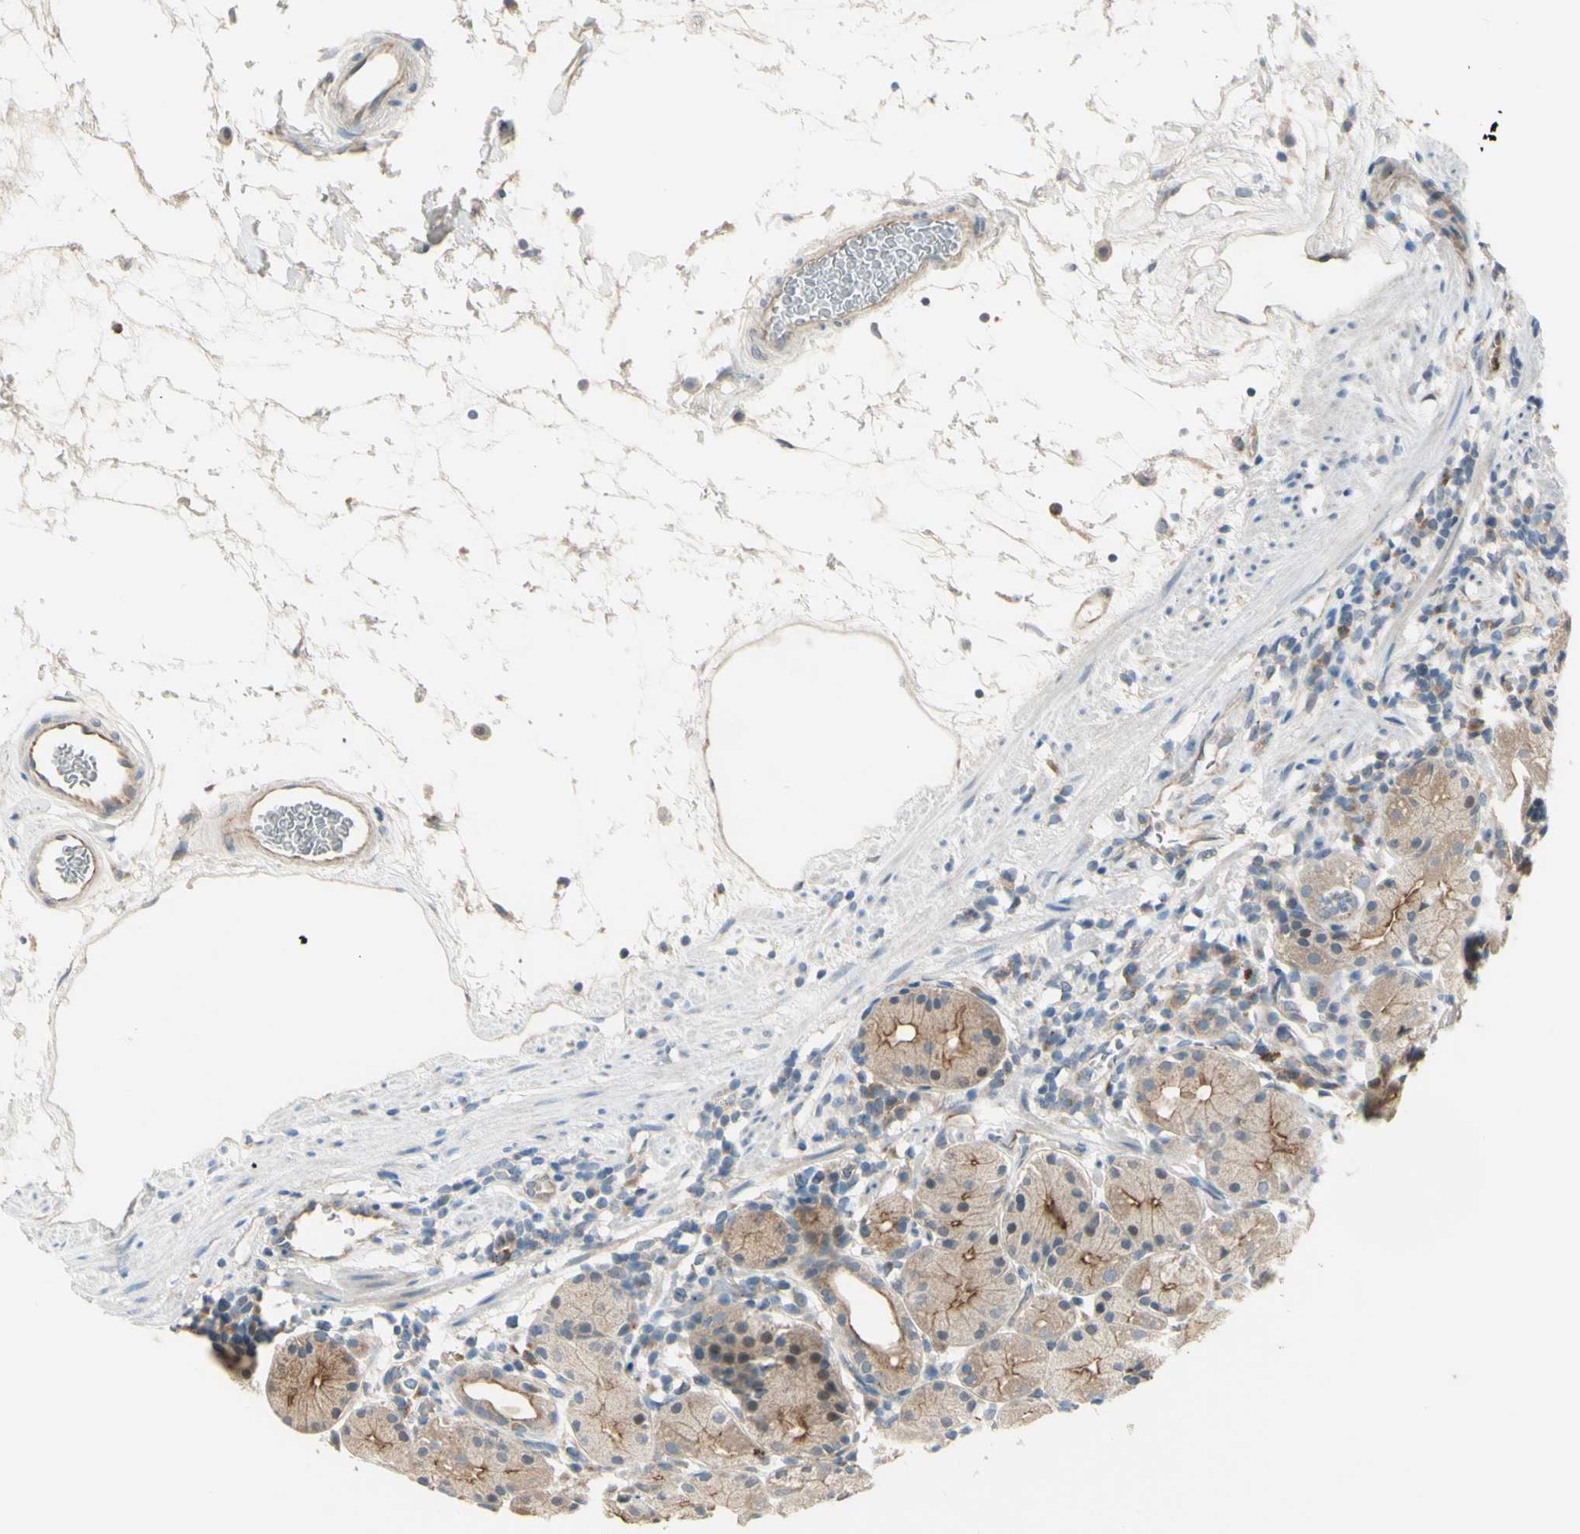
{"staining": {"intensity": "moderate", "quantity": "25%-75%", "location": "nuclear"}, "tissue": "stomach", "cell_type": "Glandular cells", "image_type": "normal", "snomed": [{"axis": "morphology", "description": "Normal tissue, NOS"}, {"axis": "topography", "description": "Stomach"}, {"axis": "topography", "description": "Stomach, lower"}], "caption": "This micrograph displays immunohistochemistry (IHC) staining of normal human stomach, with medium moderate nuclear staining in about 25%-75% of glandular cells.", "gene": "LMTK2", "patient": {"sex": "female", "age": 75}}